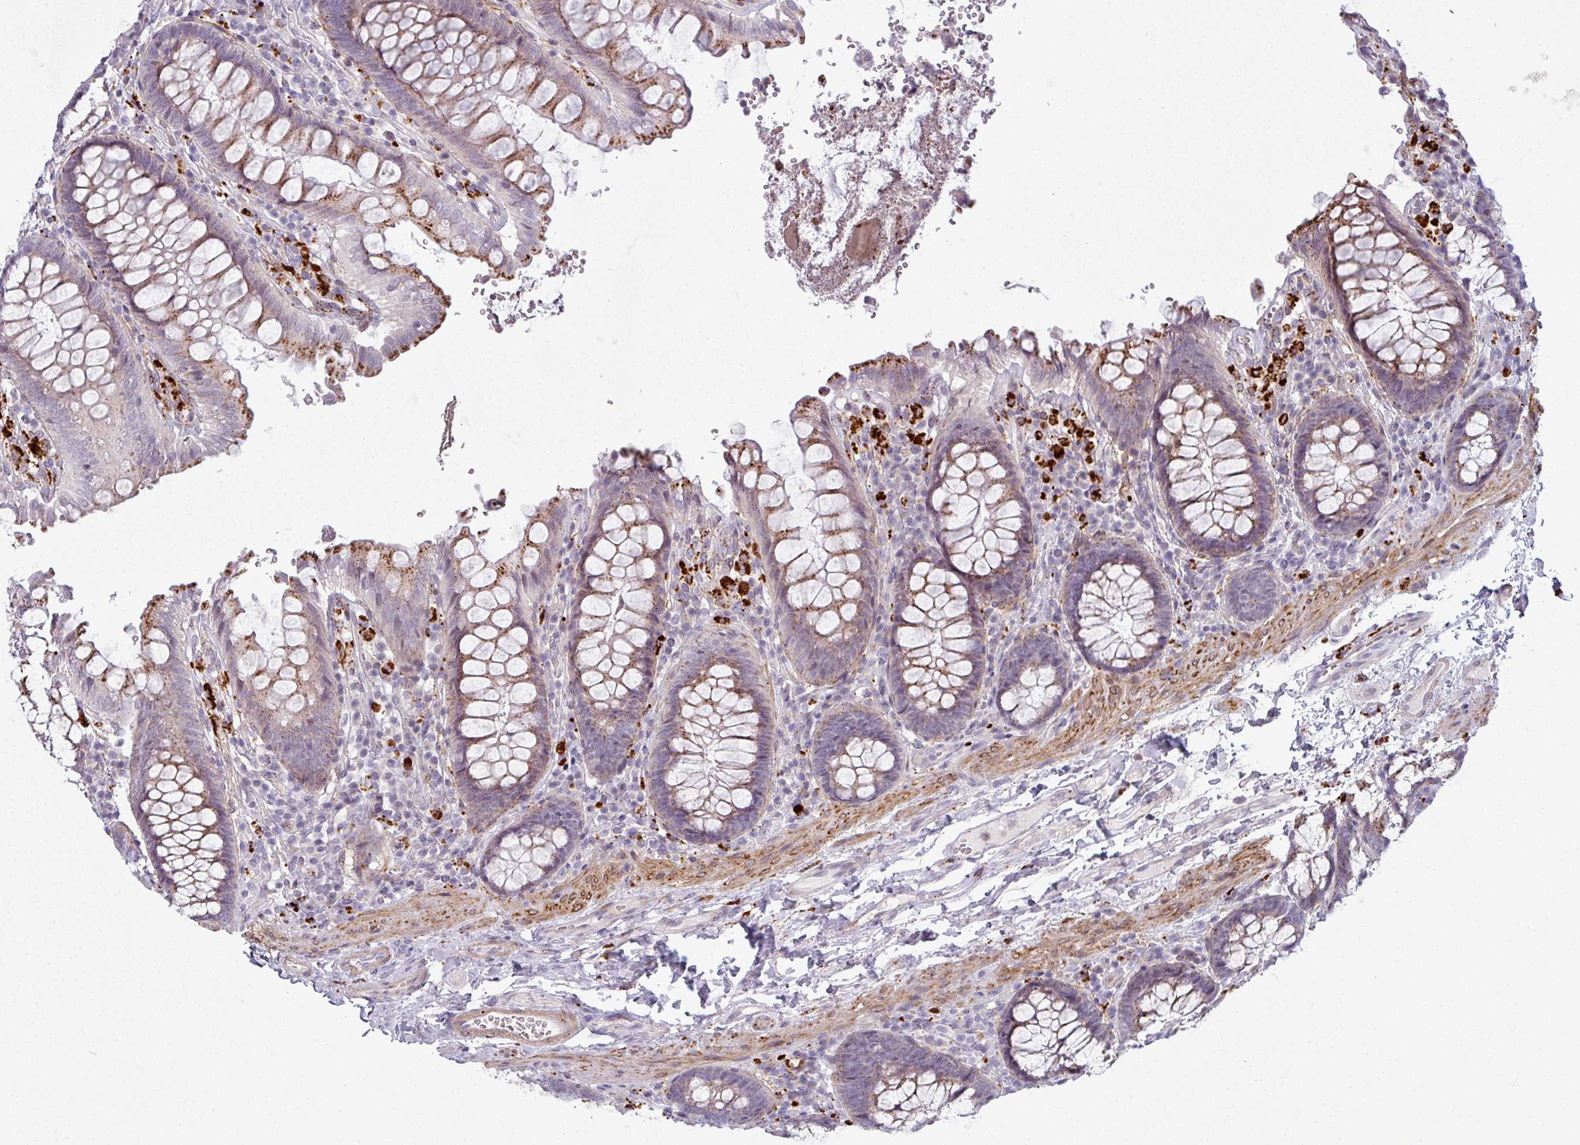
{"staining": {"intensity": "moderate", "quantity": ">75%", "location": "cytoplasmic/membranous"}, "tissue": "colon", "cell_type": "Endothelial cells", "image_type": "normal", "snomed": [{"axis": "morphology", "description": "Normal tissue, NOS"}, {"axis": "topography", "description": "Colon"}], "caption": "Normal colon reveals moderate cytoplasmic/membranous staining in about >75% of endothelial cells The staining was performed using DAB, with brown indicating positive protein expression. Nuclei are stained blue with hematoxylin..", "gene": "MAP7D2", "patient": {"sex": "male", "age": 84}}